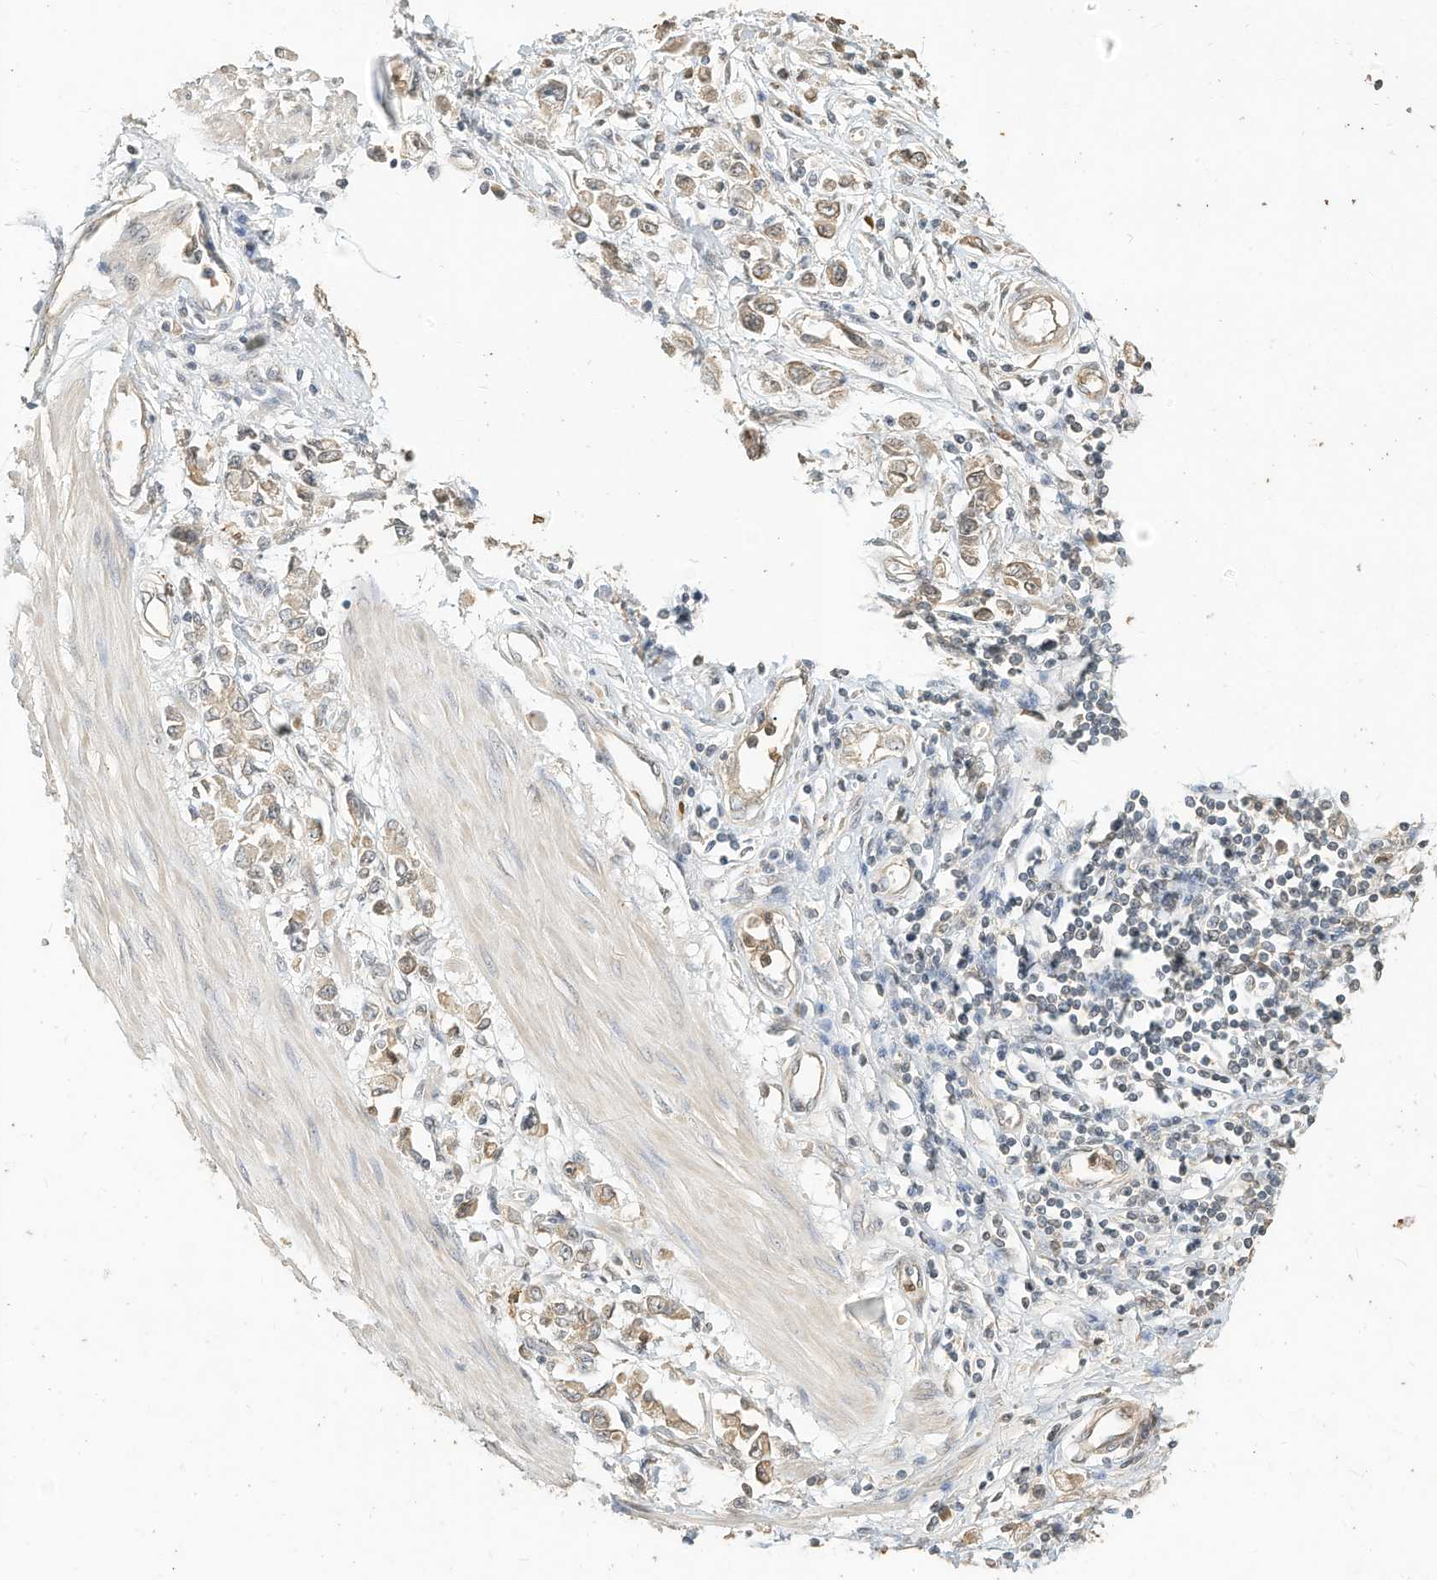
{"staining": {"intensity": "weak", "quantity": ">75%", "location": "cytoplasmic/membranous"}, "tissue": "stomach cancer", "cell_type": "Tumor cells", "image_type": "cancer", "snomed": [{"axis": "morphology", "description": "Adenocarcinoma, NOS"}, {"axis": "topography", "description": "Stomach"}], "caption": "DAB (3,3'-diaminobenzidine) immunohistochemical staining of stomach cancer (adenocarcinoma) reveals weak cytoplasmic/membranous protein staining in approximately >75% of tumor cells.", "gene": "OFD1", "patient": {"sex": "female", "age": 76}}